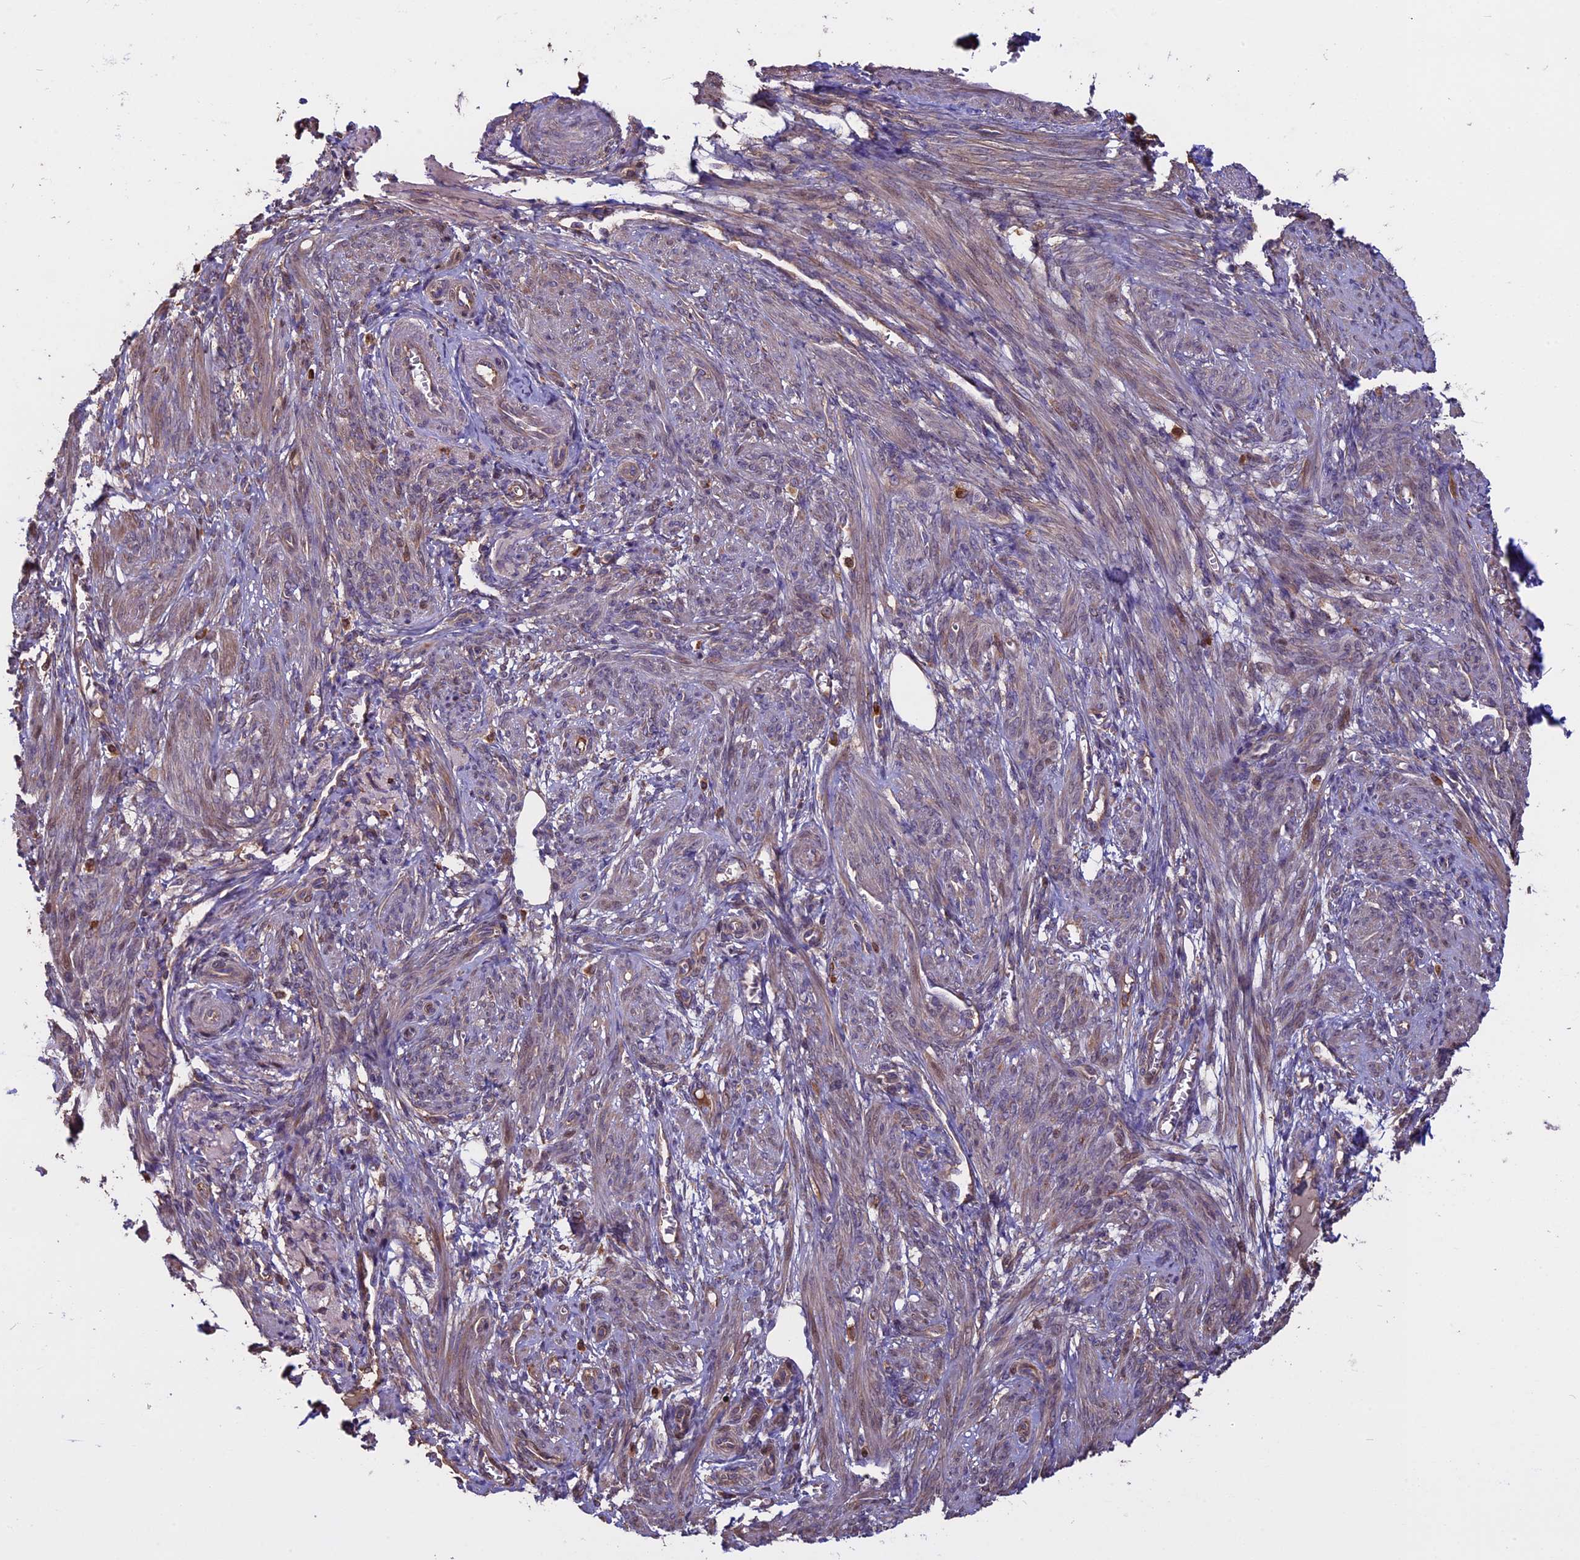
{"staining": {"intensity": "moderate", "quantity": "25%-75%", "location": "cytoplasmic/membranous"}, "tissue": "smooth muscle", "cell_type": "Smooth muscle cells", "image_type": "normal", "snomed": [{"axis": "morphology", "description": "Normal tissue, NOS"}, {"axis": "topography", "description": "Smooth muscle"}], "caption": "Smooth muscle stained with a brown dye reveals moderate cytoplasmic/membranous positive positivity in about 25%-75% of smooth muscle cells.", "gene": "VWA3A", "patient": {"sex": "female", "age": 39}}